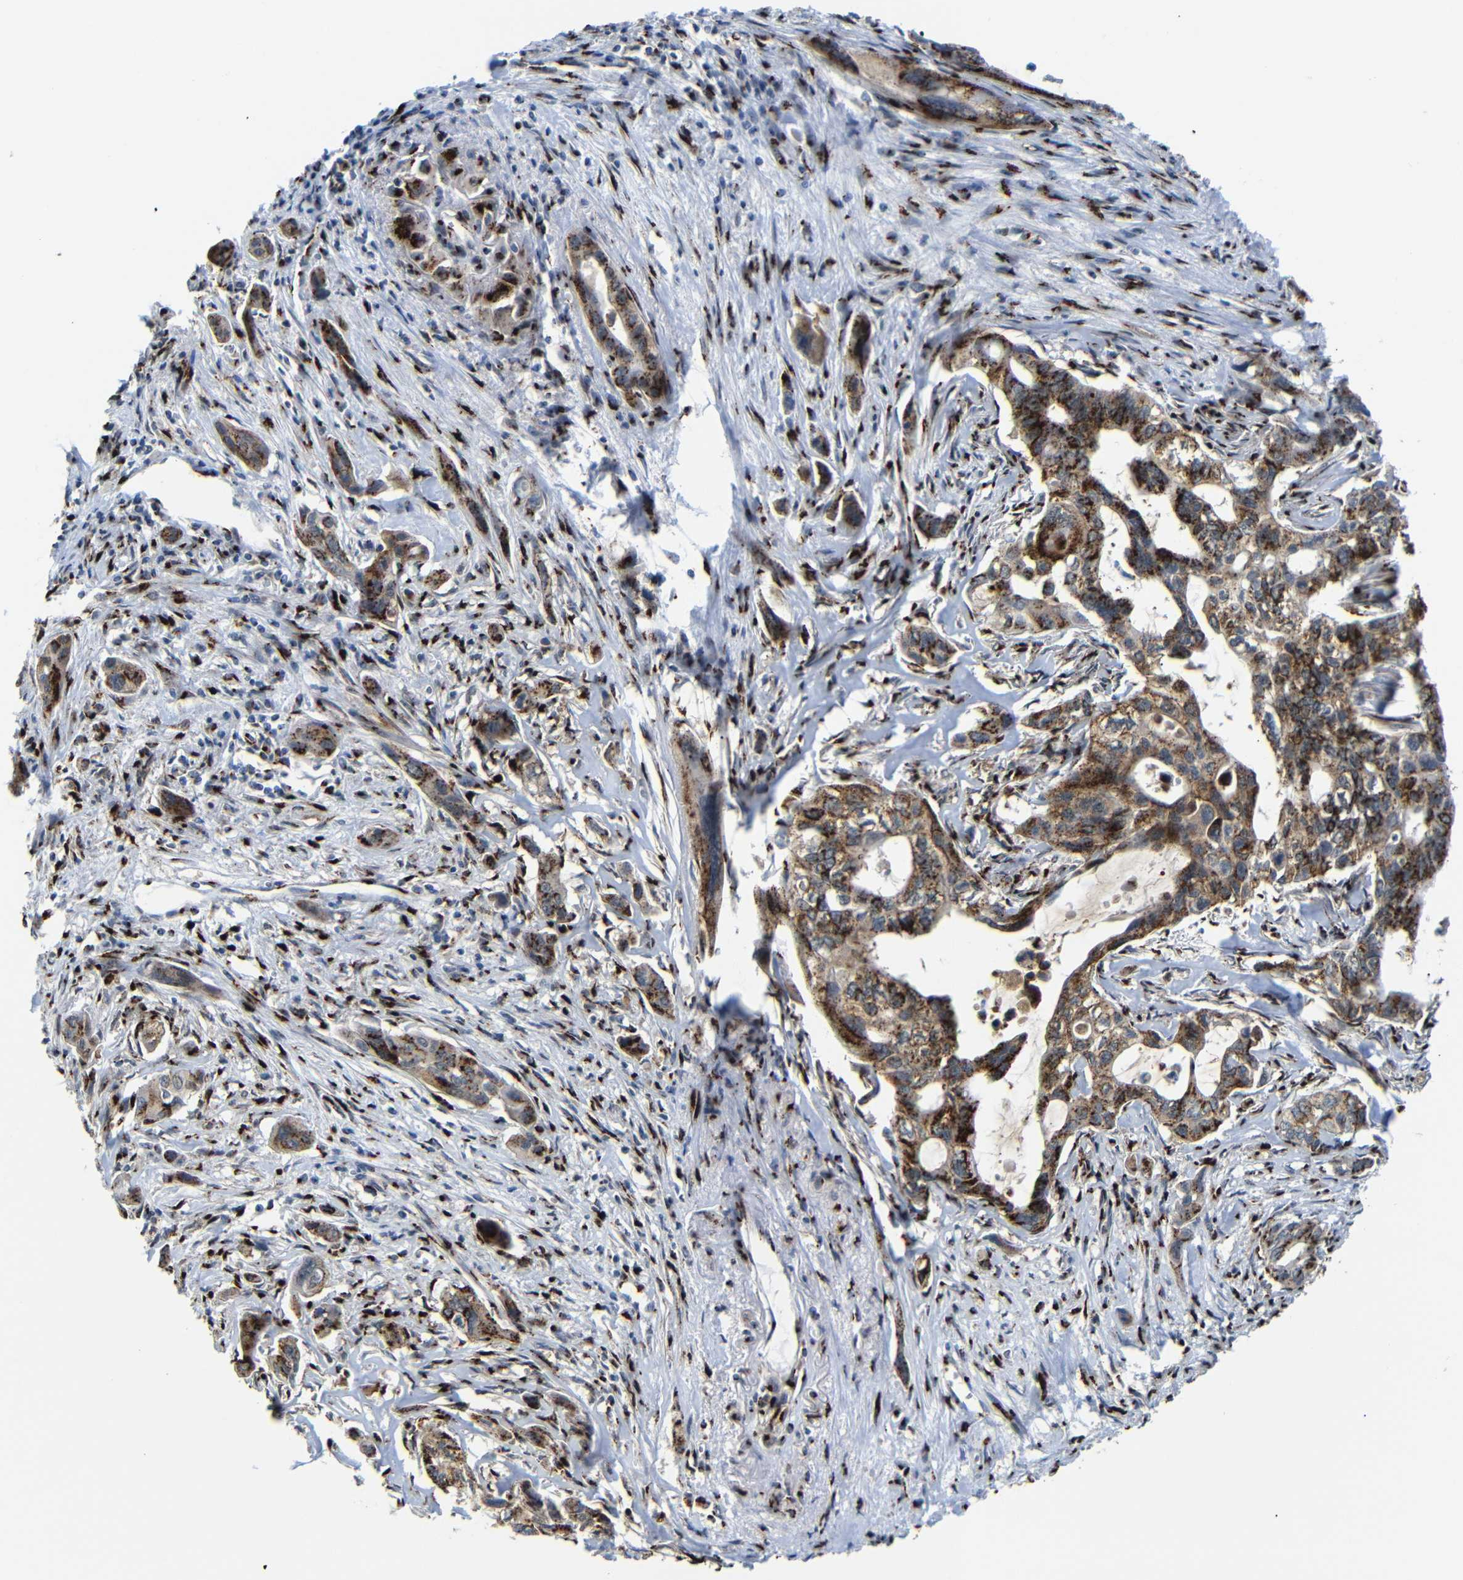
{"staining": {"intensity": "strong", "quantity": ">75%", "location": "cytoplasmic/membranous"}, "tissue": "pancreatic cancer", "cell_type": "Tumor cells", "image_type": "cancer", "snomed": [{"axis": "morphology", "description": "Adenocarcinoma, NOS"}, {"axis": "topography", "description": "Pancreas"}], "caption": "Adenocarcinoma (pancreatic) stained with IHC shows strong cytoplasmic/membranous expression in about >75% of tumor cells.", "gene": "TGOLN2", "patient": {"sex": "male", "age": 73}}